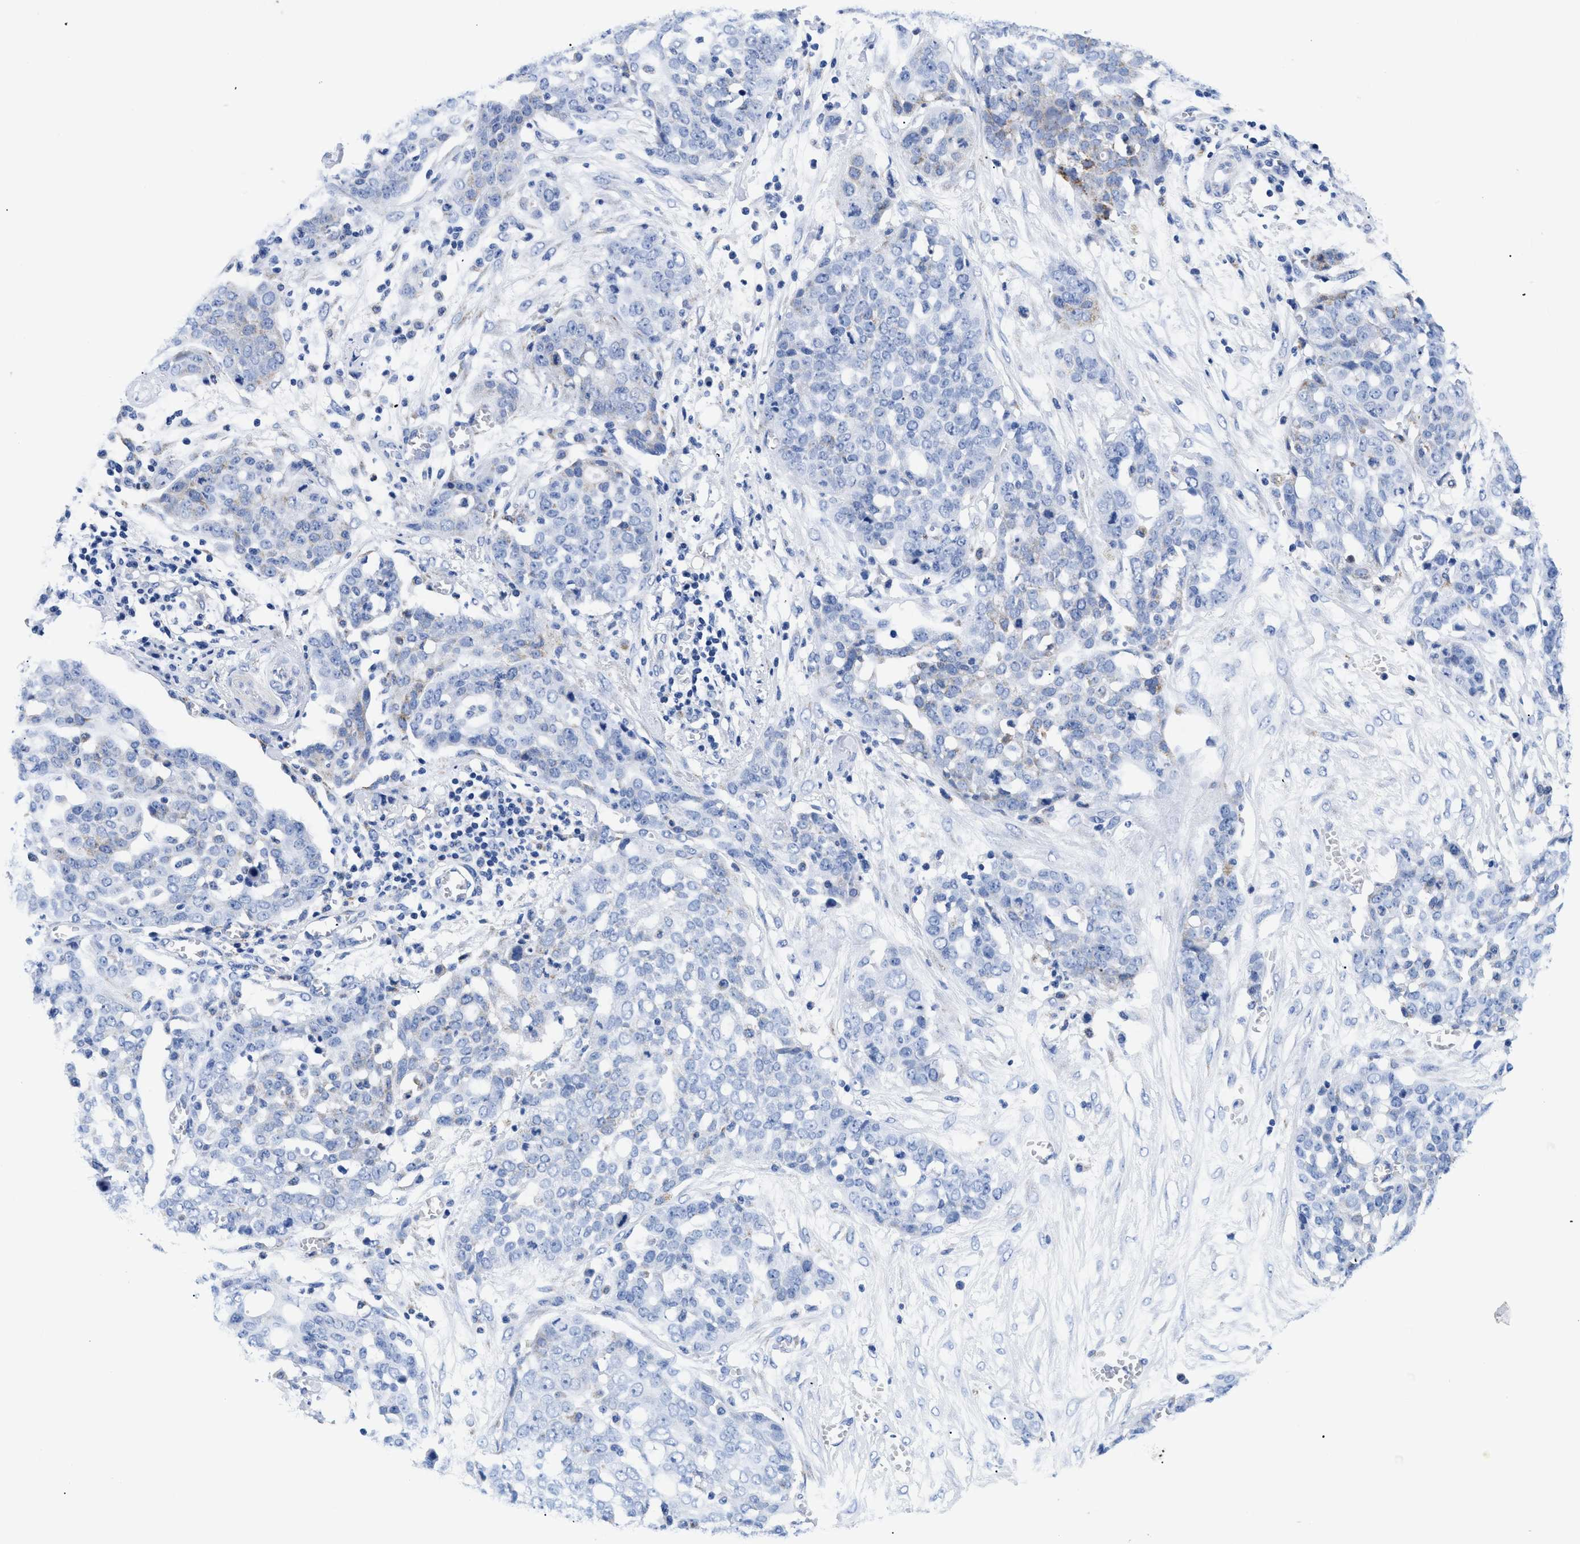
{"staining": {"intensity": "negative", "quantity": "none", "location": "none"}, "tissue": "ovarian cancer", "cell_type": "Tumor cells", "image_type": "cancer", "snomed": [{"axis": "morphology", "description": "Cystadenocarcinoma, serous, NOS"}, {"axis": "topography", "description": "Soft tissue"}, {"axis": "topography", "description": "Ovary"}], "caption": "Tumor cells are negative for protein expression in human serous cystadenocarcinoma (ovarian).", "gene": "GPR149", "patient": {"sex": "female", "age": 57}}